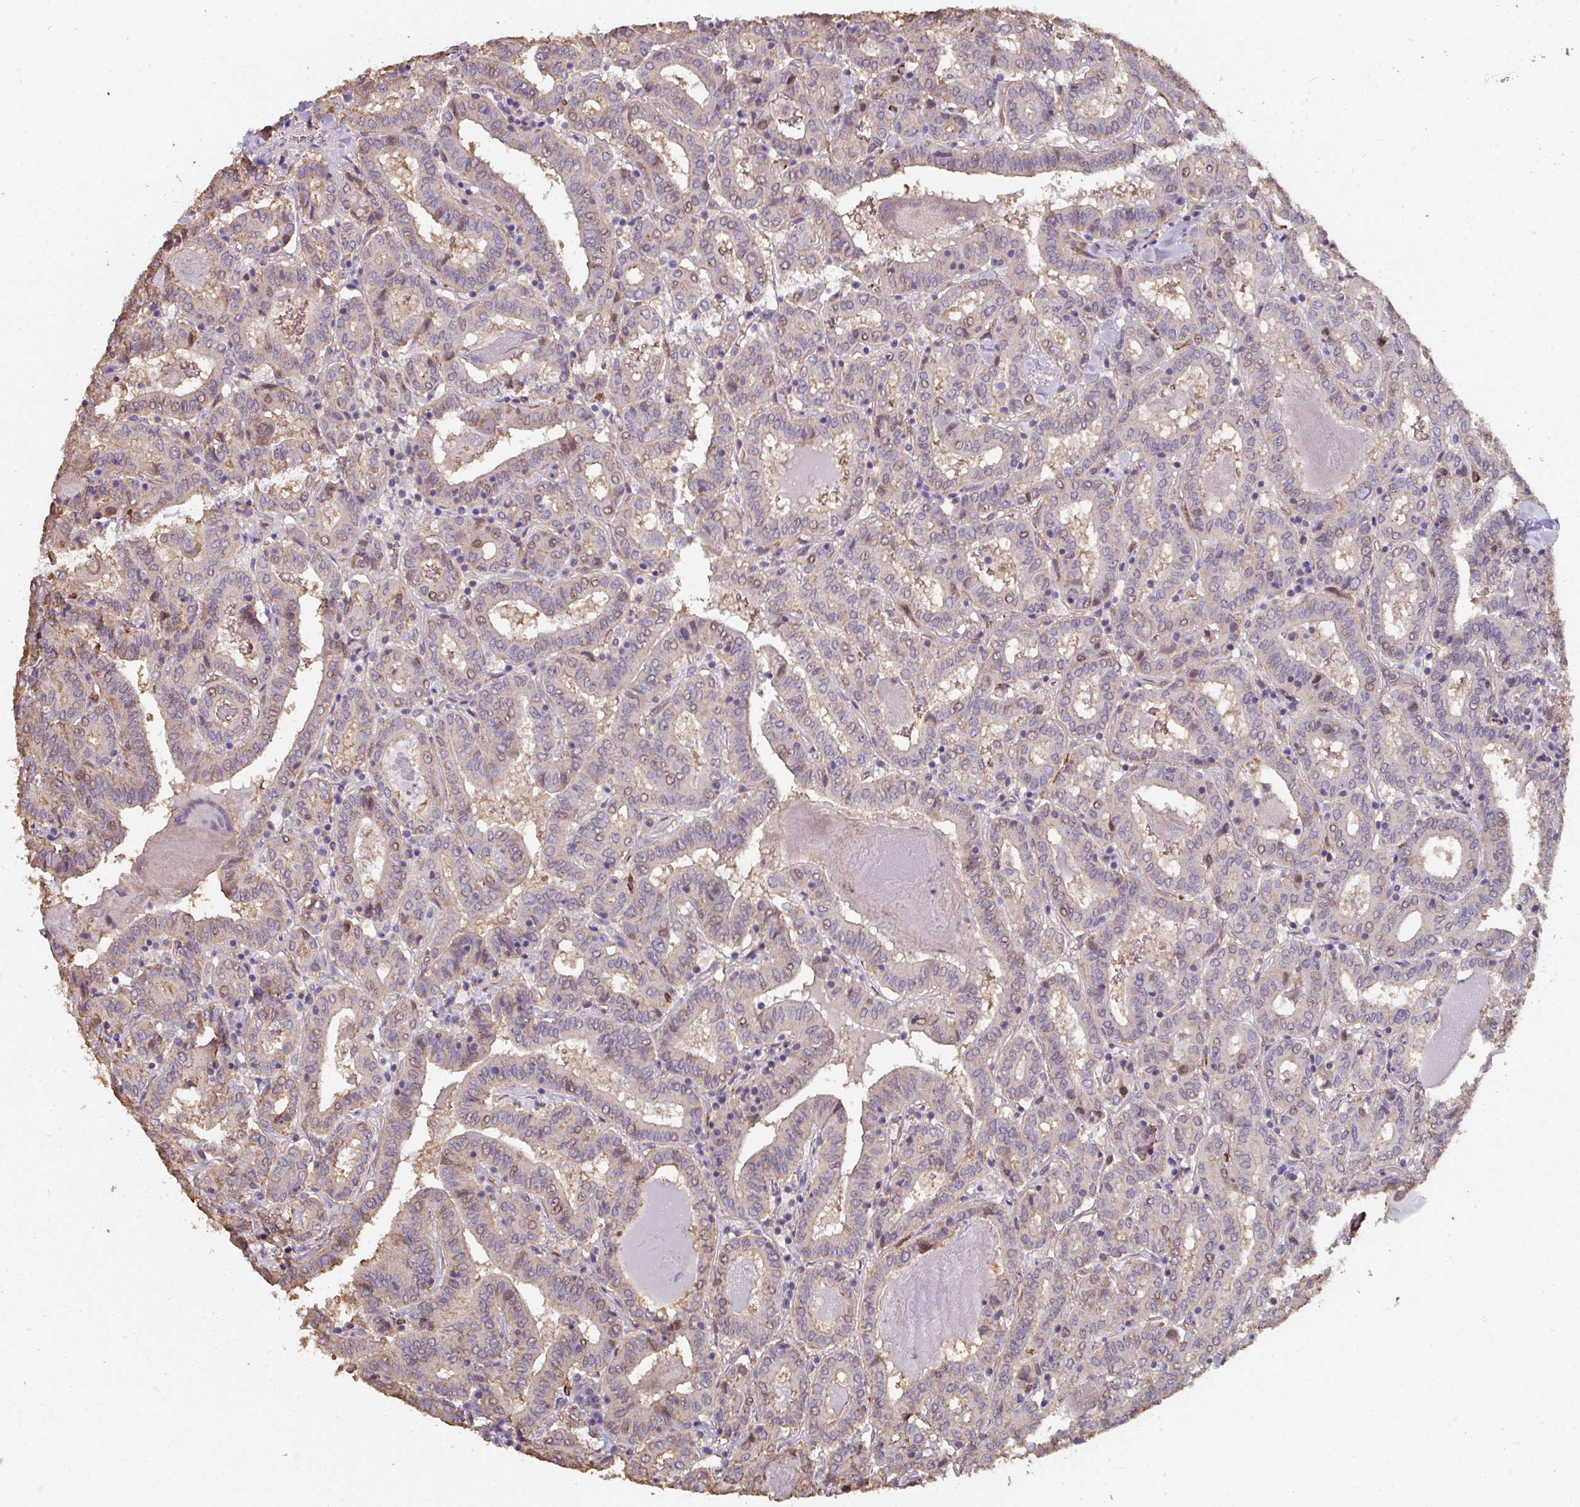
{"staining": {"intensity": "weak", "quantity": "25%-75%", "location": "cytoplasmic/membranous,nuclear"}, "tissue": "thyroid cancer", "cell_type": "Tumor cells", "image_type": "cancer", "snomed": [{"axis": "morphology", "description": "Papillary adenocarcinoma, NOS"}, {"axis": "topography", "description": "Thyroid gland"}], "caption": "Human papillary adenocarcinoma (thyroid) stained with a brown dye exhibits weak cytoplasmic/membranous and nuclear positive expression in about 25%-75% of tumor cells.", "gene": "BEND5", "patient": {"sex": "female", "age": 72}}